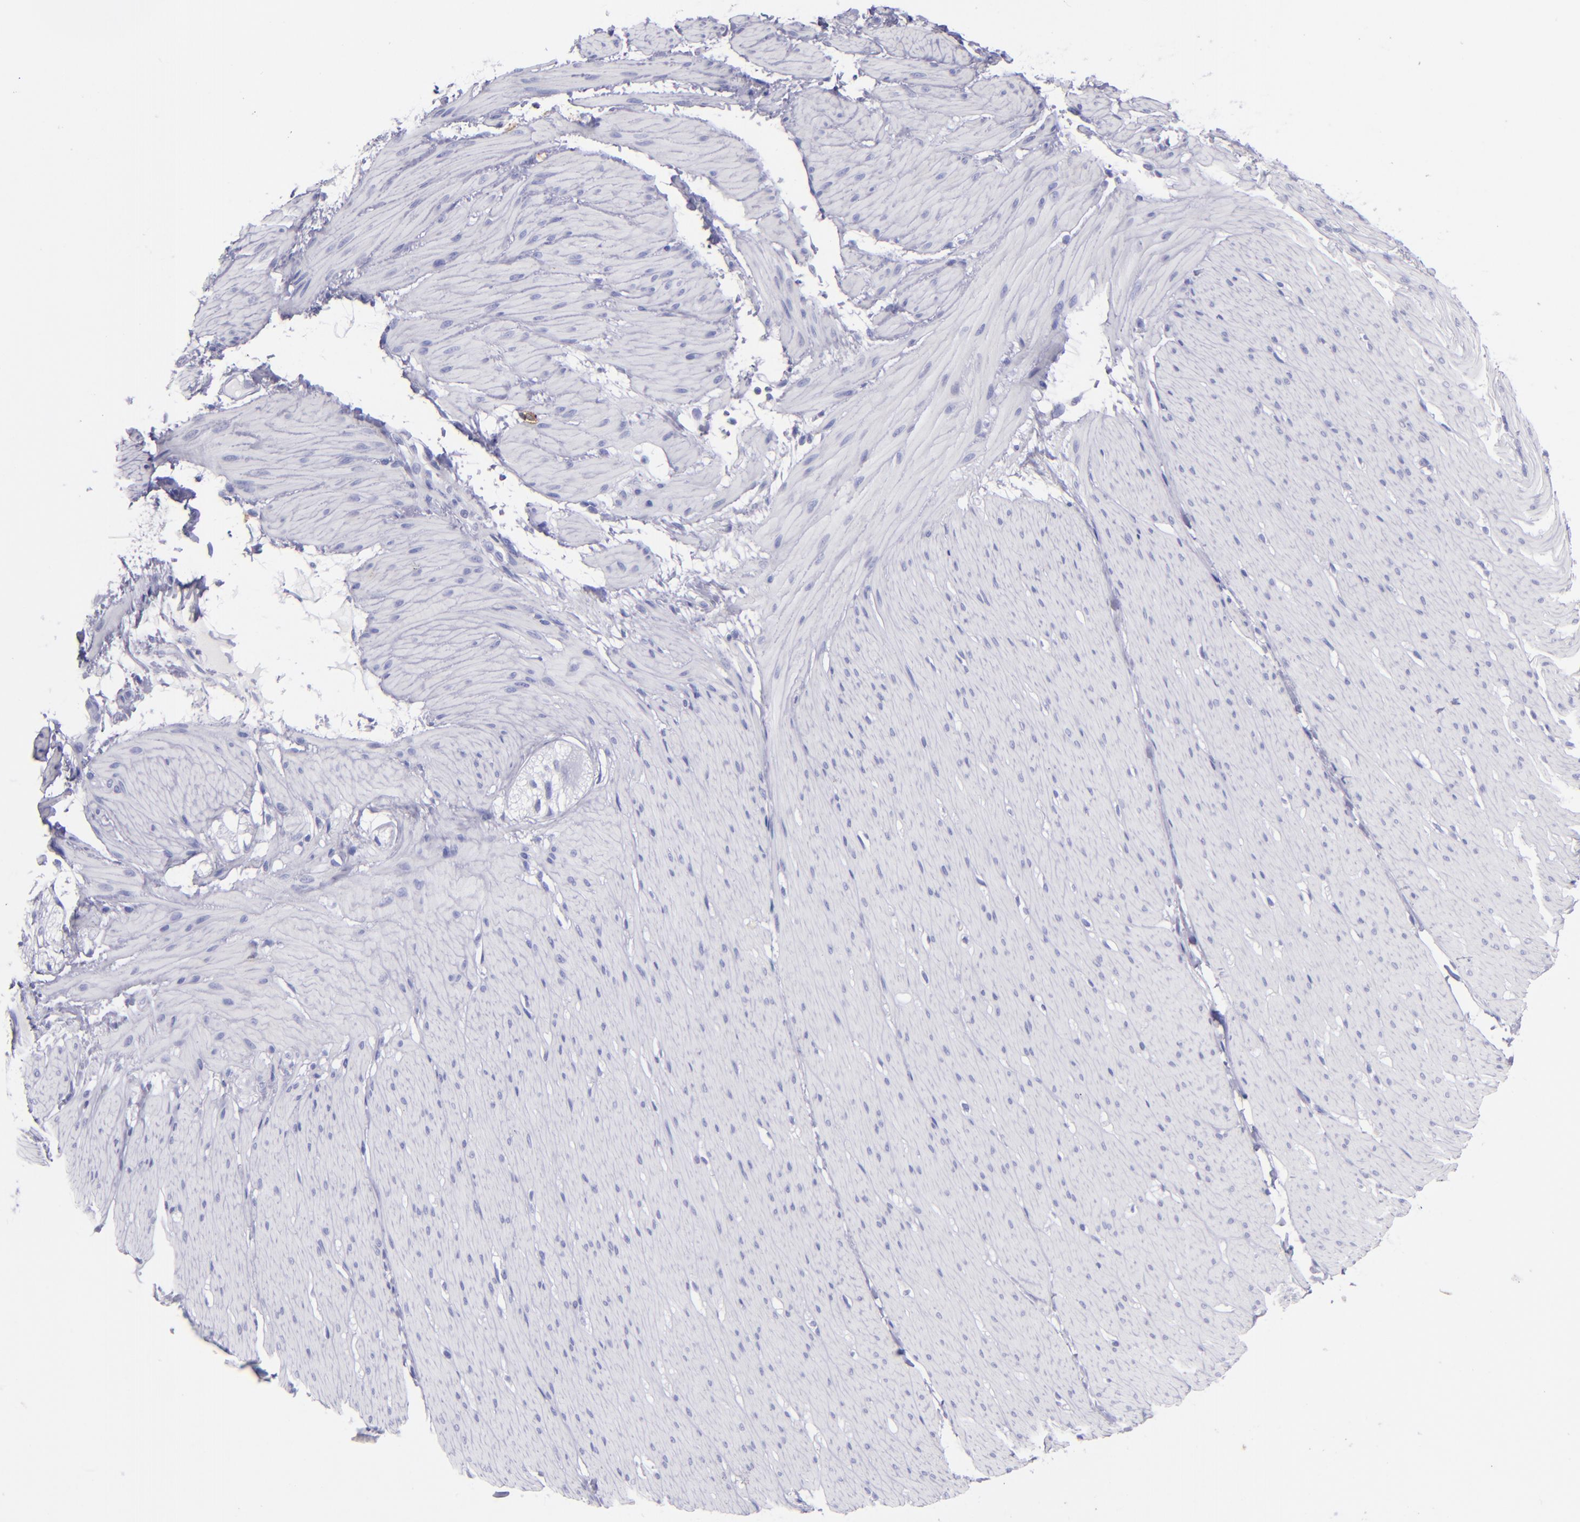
{"staining": {"intensity": "negative", "quantity": "none", "location": "none"}, "tissue": "smooth muscle", "cell_type": "Smooth muscle cells", "image_type": "normal", "snomed": [{"axis": "morphology", "description": "Normal tissue, NOS"}, {"axis": "topography", "description": "Smooth muscle"}, {"axis": "topography", "description": "Colon"}], "caption": "This is an immunohistochemistry image of benign smooth muscle. There is no expression in smooth muscle cells.", "gene": "CD82", "patient": {"sex": "male", "age": 67}}